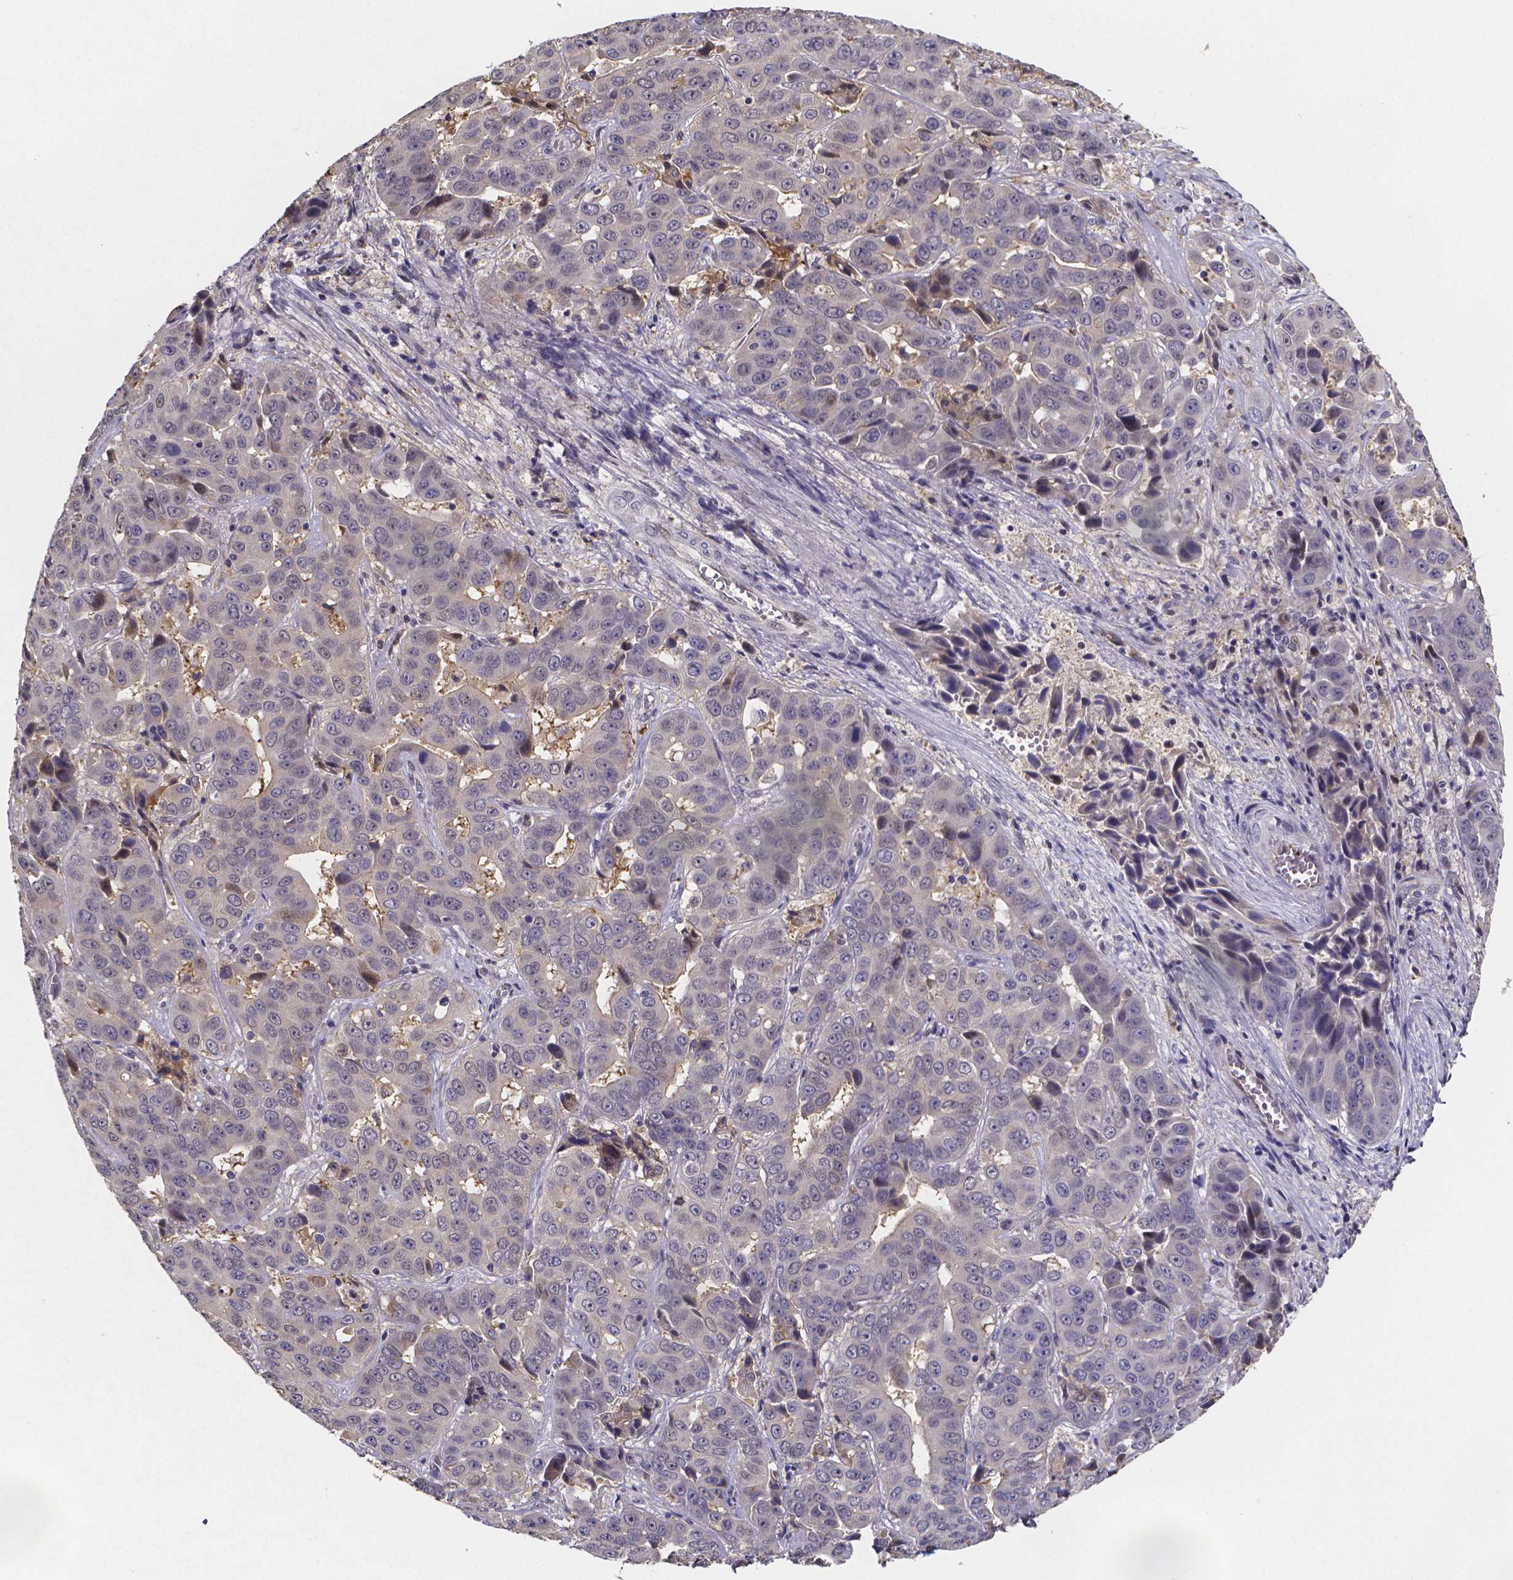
{"staining": {"intensity": "negative", "quantity": "none", "location": "none"}, "tissue": "liver cancer", "cell_type": "Tumor cells", "image_type": "cancer", "snomed": [{"axis": "morphology", "description": "Cholangiocarcinoma"}, {"axis": "topography", "description": "Liver"}], "caption": "IHC image of human liver cancer (cholangiocarcinoma) stained for a protein (brown), which displays no staining in tumor cells.", "gene": "PAH", "patient": {"sex": "female", "age": 52}}